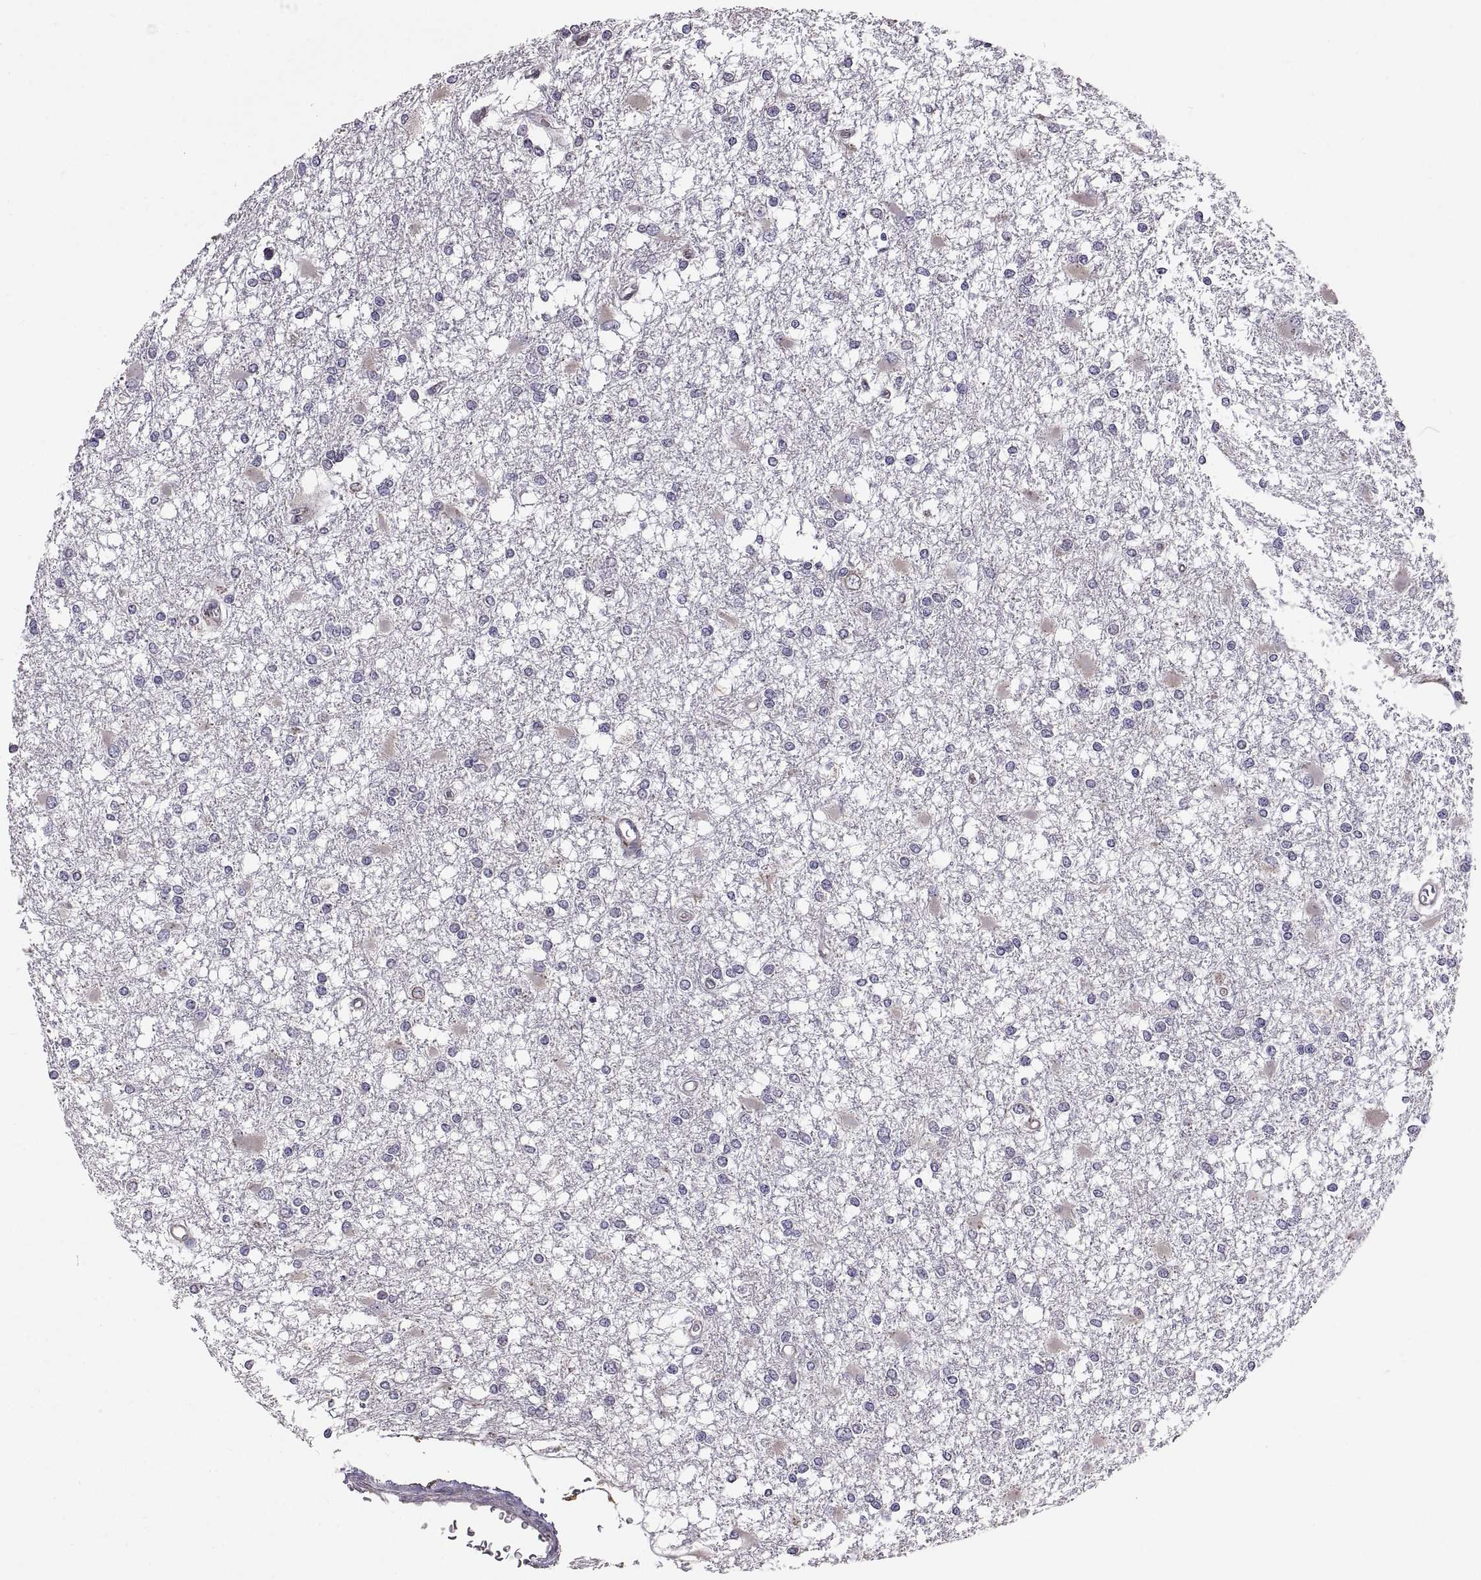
{"staining": {"intensity": "negative", "quantity": "none", "location": "none"}, "tissue": "glioma", "cell_type": "Tumor cells", "image_type": "cancer", "snomed": [{"axis": "morphology", "description": "Glioma, malignant, High grade"}, {"axis": "topography", "description": "Cerebral cortex"}], "caption": "An image of human malignant glioma (high-grade) is negative for staining in tumor cells.", "gene": "PLEKHB2", "patient": {"sex": "male", "age": 79}}